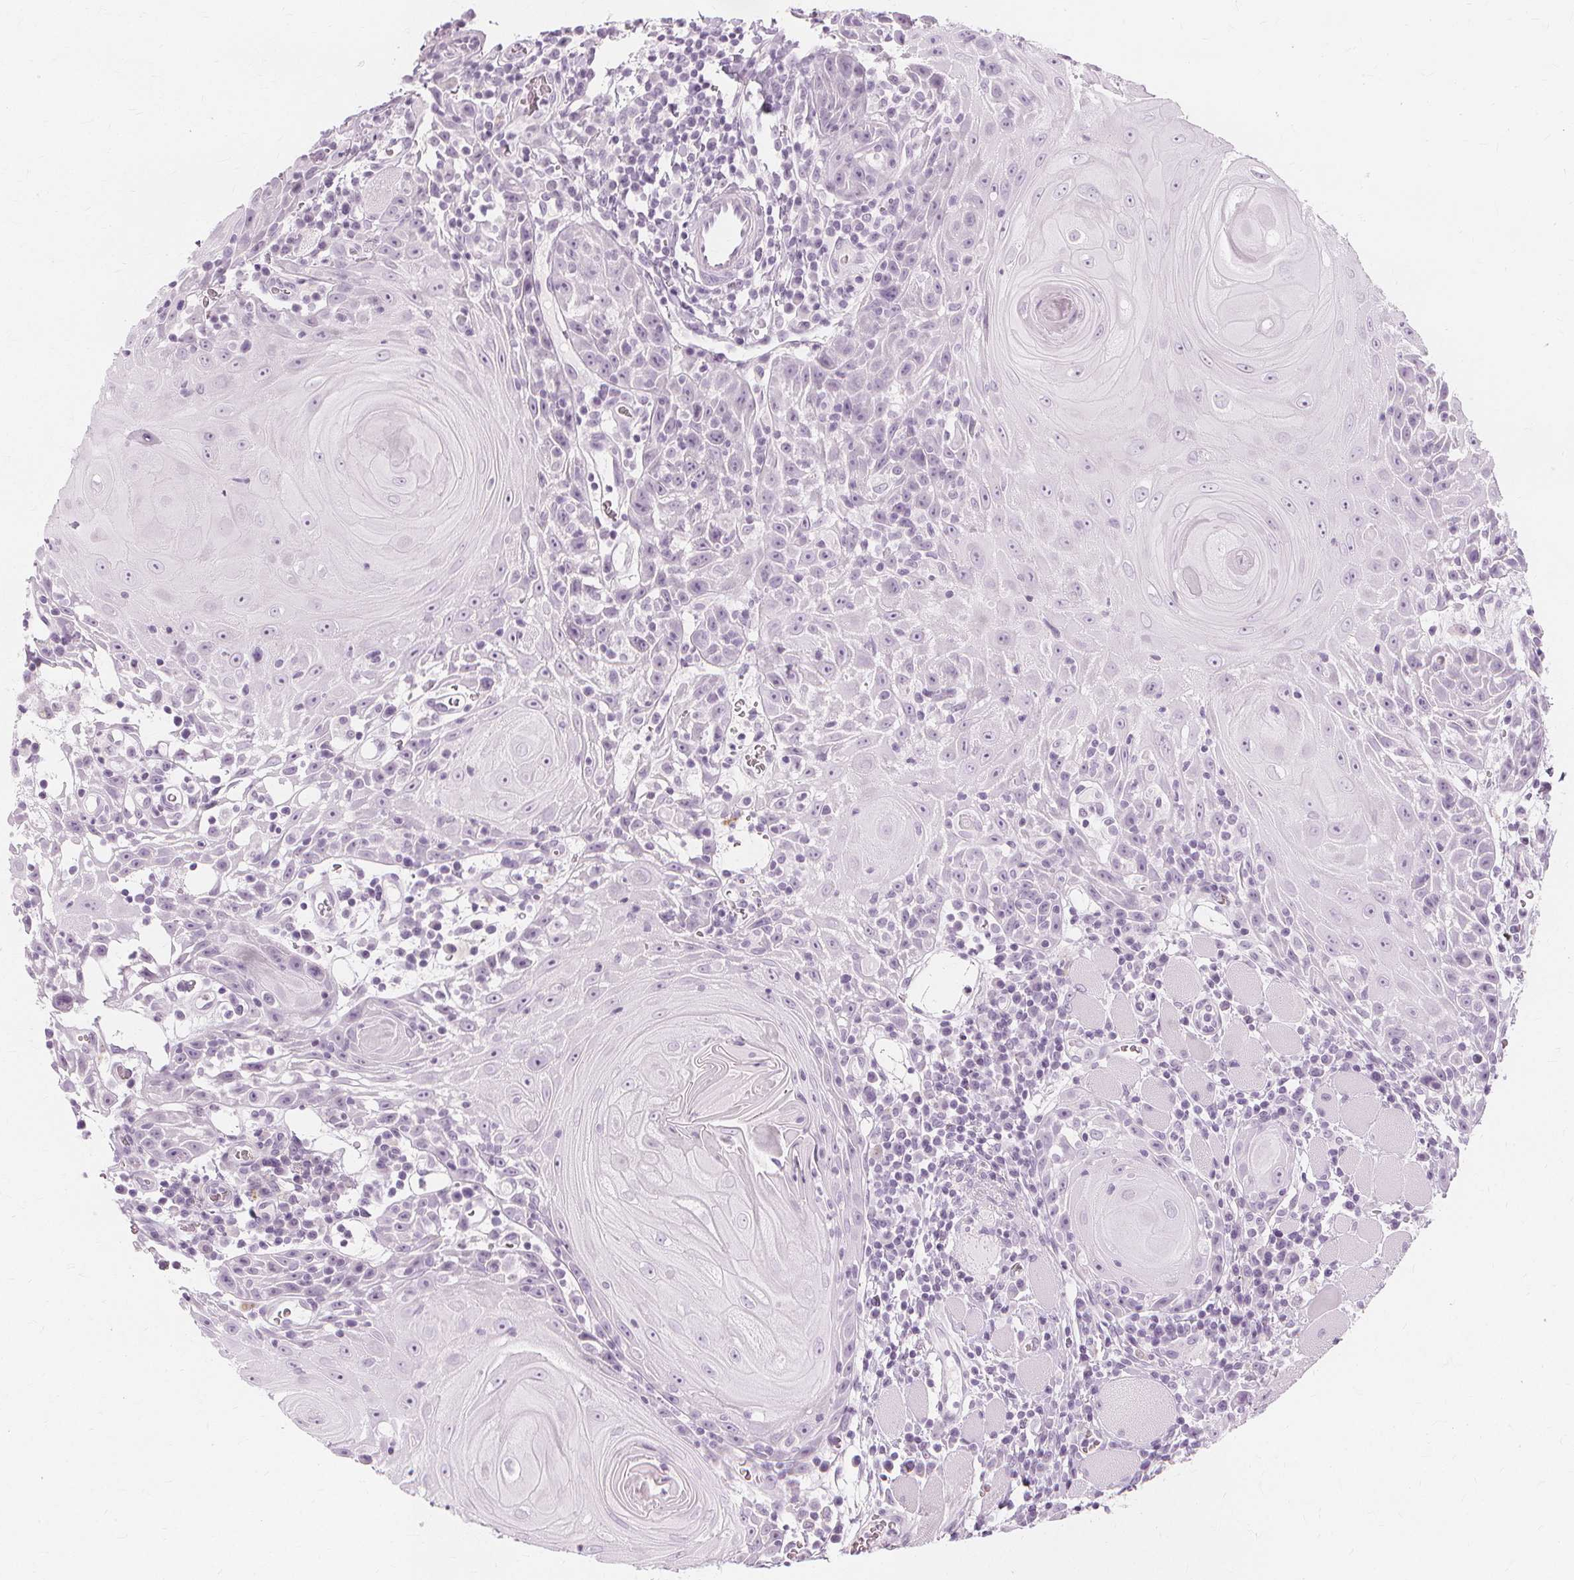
{"staining": {"intensity": "negative", "quantity": "none", "location": "none"}, "tissue": "head and neck cancer", "cell_type": "Tumor cells", "image_type": "cancer", "snomed": [{"axis": "morphology", "description": "Squamous cell carcinoma, NOS"}, {"axis": "topography", "description": "Head-Neck"}], "caption": "The photomicrograph exhibits no staining of tumor cells in squamous cell carcinoma (head and neck). (Stains: DAB (3,3'-diaminobenzidine) immunohistochemistry with hematoxylin counter stain, Microscopy: brightfield microscopy at high magnification).", "gene": "TFF1", "patient": {"sex": "male", "age": 52}}